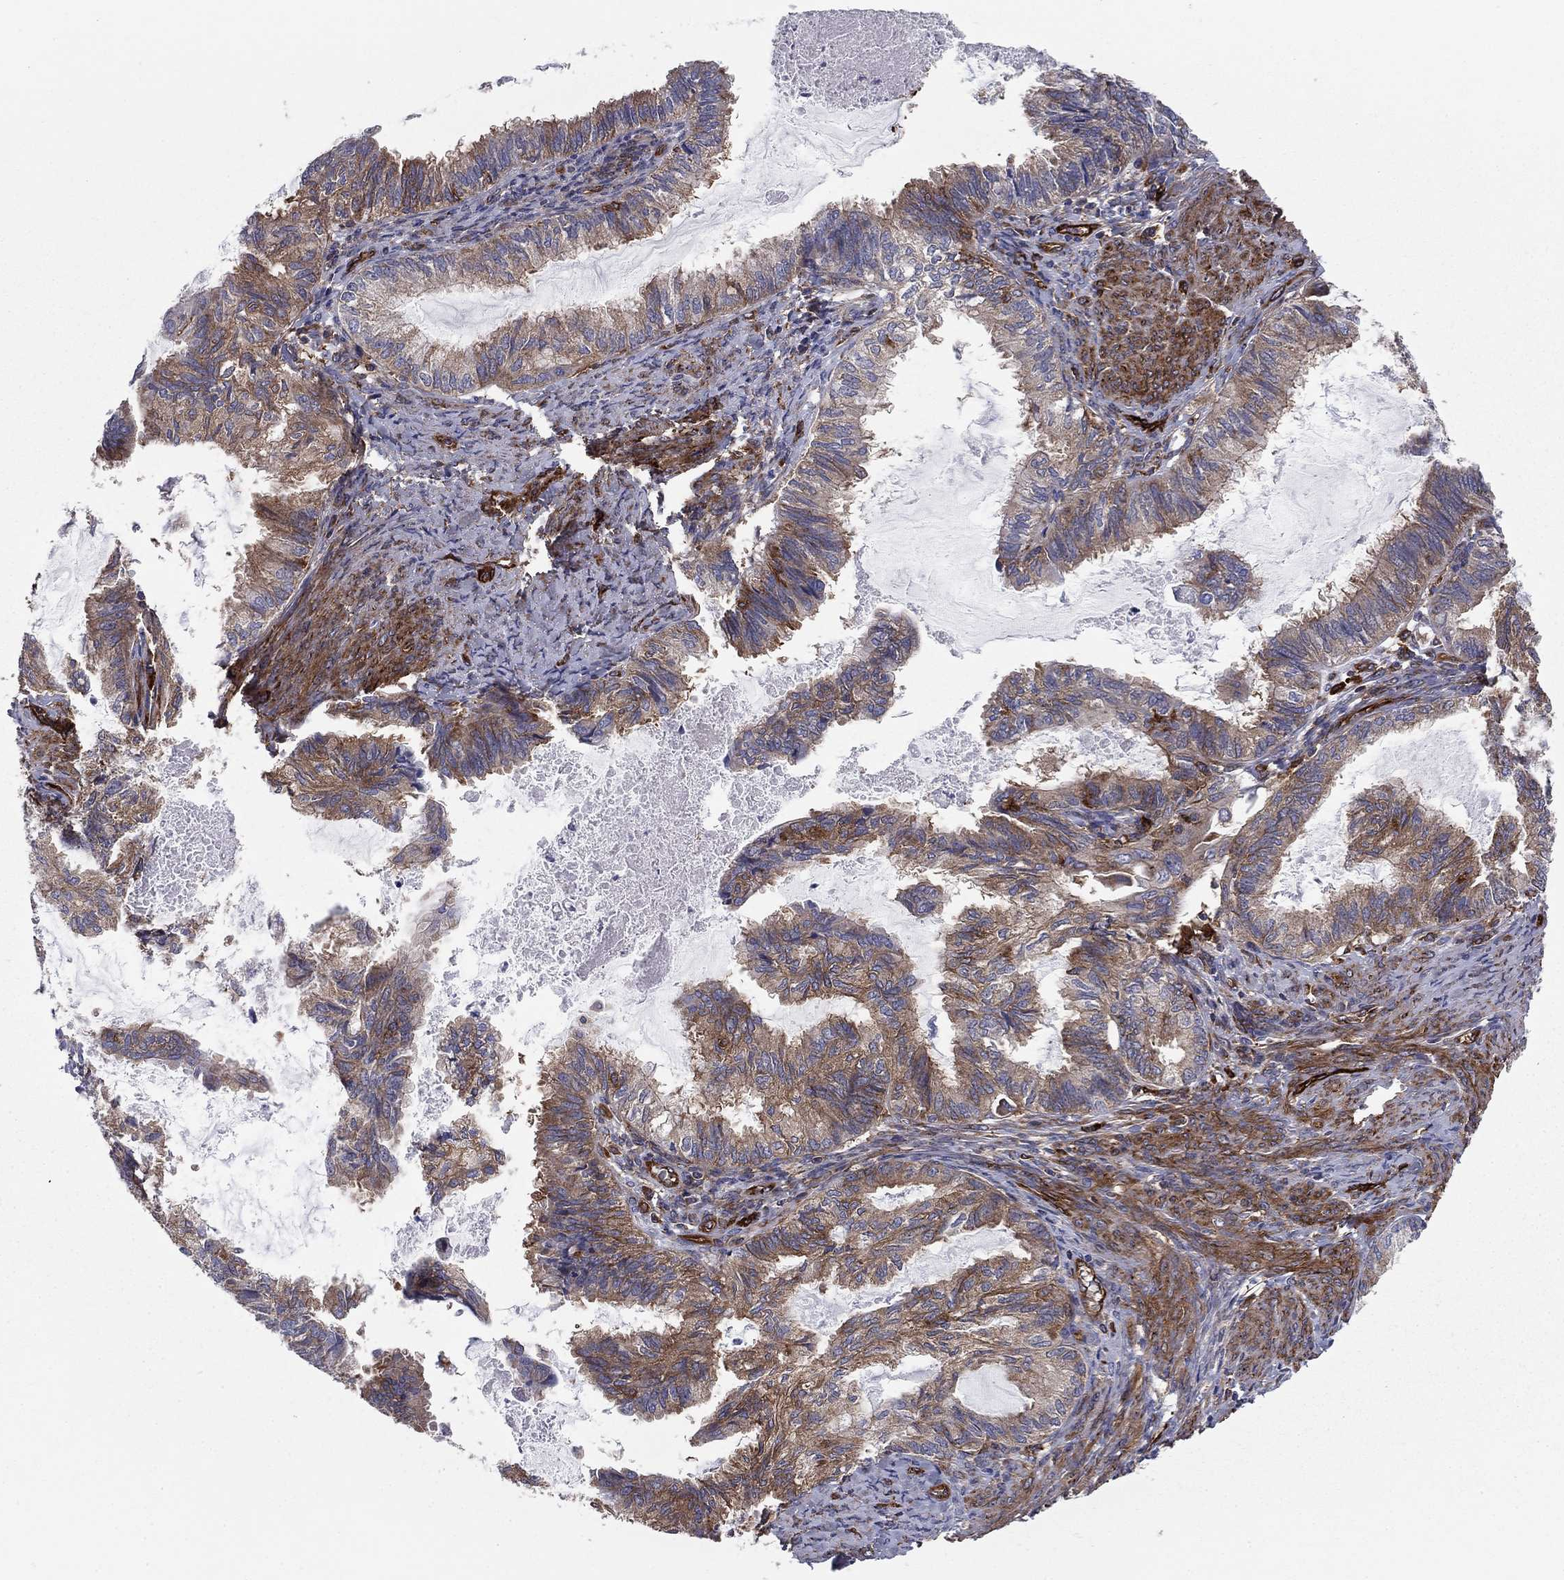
{"staining": {"intensity": "moderate", "quantity": "25%-75%", "location": "cytoplasmic/membranous"}, "tissue": "endometrial cancer", "cell_type": "Tumor cells", "image_type": "cancer", "snomed": [{"axis": "morphology", "description": "Adenocarcinoma, NOS"}, {"axis": "topography", "description": "Endometrium"}], "caption": "Immunohistochemical staining of human endometrial cancer demonstrates moderate cytoplasmic/membranous protein positivity in approximately 25%-75% of tumor cells. The protein of interest is stained brown, and the nuclei are stained in blue (DAB IHC with brightfield microscopy, high magnification).", "gene": "EHBP1L1", "patient": {"sex": "female", "age": 86}}